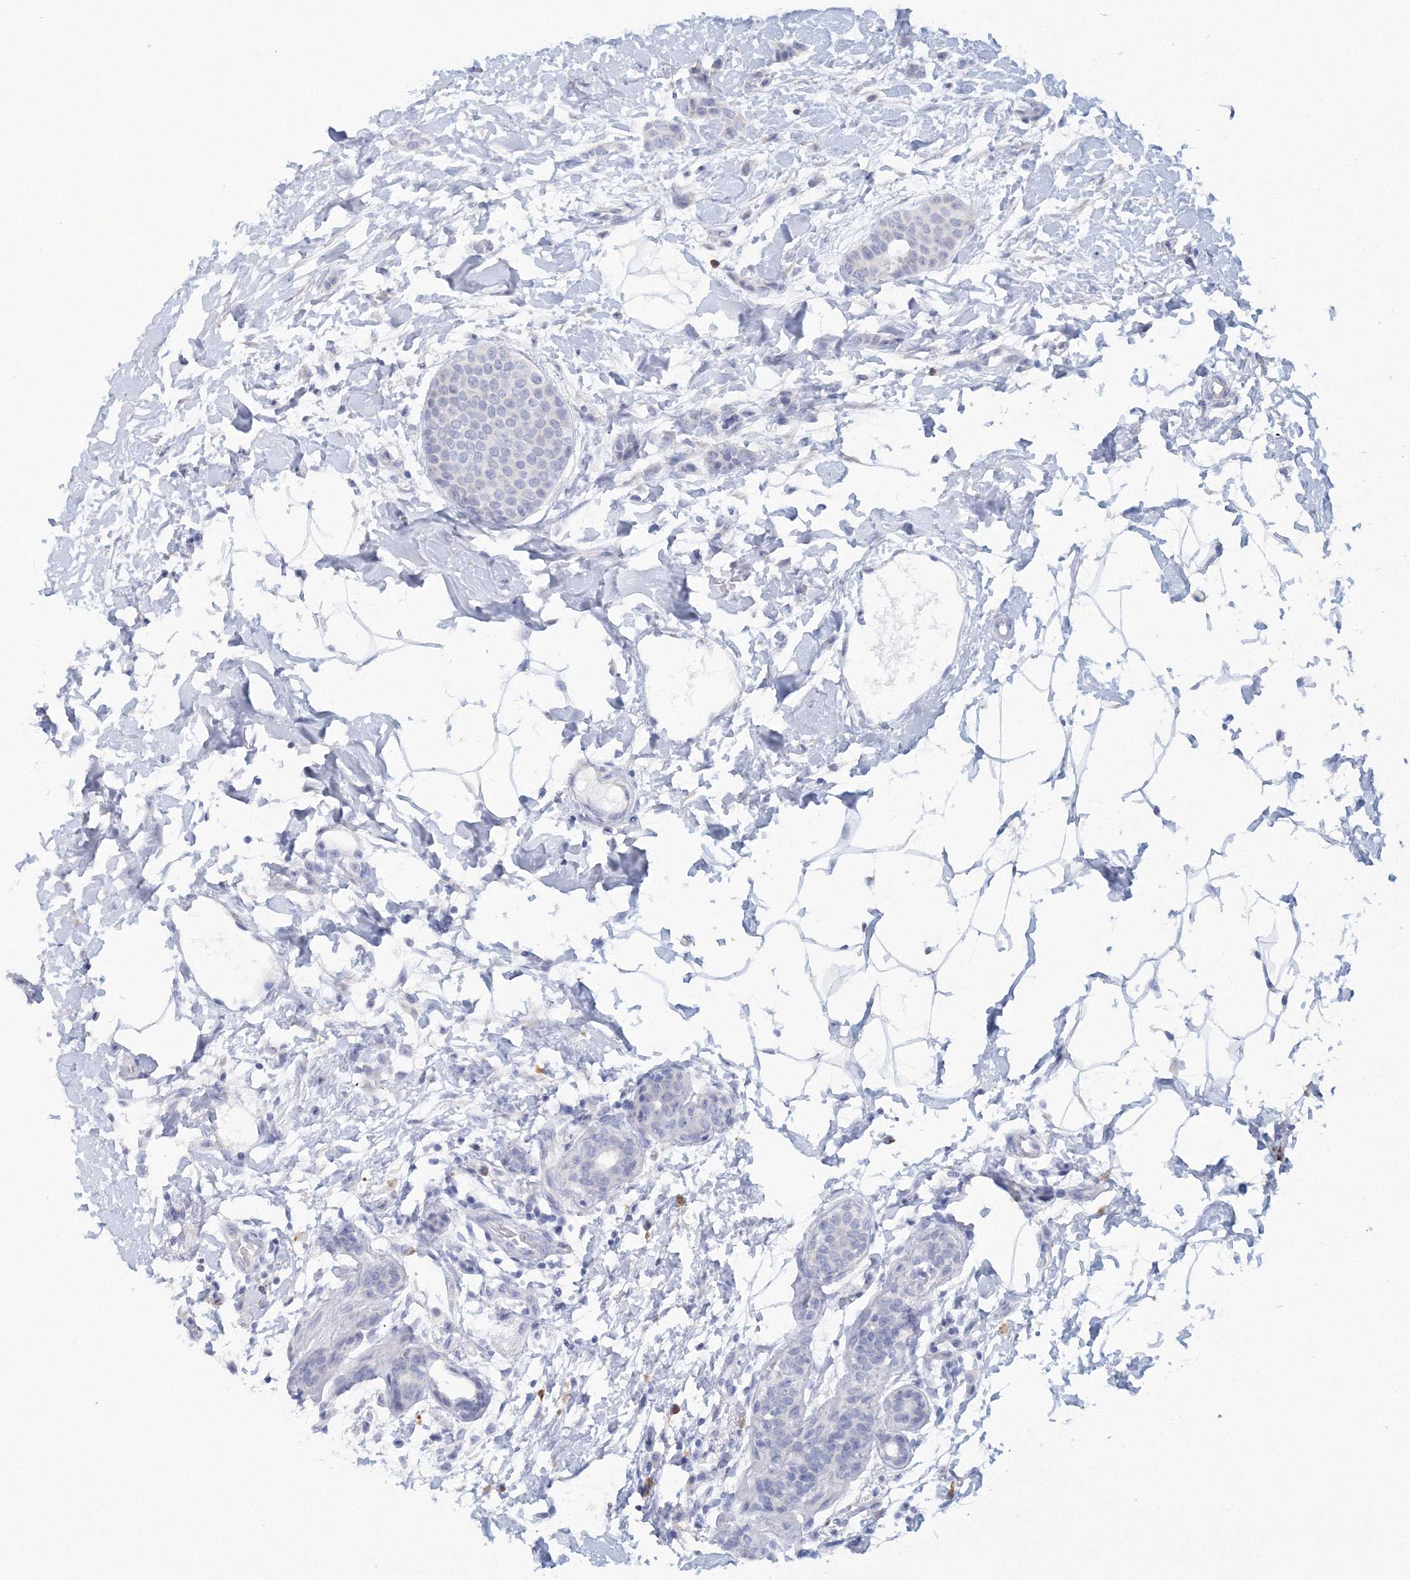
{"staining": {"intensity": "negative", "quantity": "none", "location": "none"}, "tissue": "breast cancer", "cell_type": "Tumor cells", "image_type": "cancer", "snomed": [{"axis": "morphology", "description": "Lobular carcinoma, in situ"}, {"axis": "morphology", "description": "Lobular carcinoma"}, {"axis": "topography", "description": "Breast"}], "caption": "Tumor cells are negative for protein expression in human breast lobular carcinoma in situ.", "gene": "VSIG1", "patient": {"sex": "female", "age": 41}}